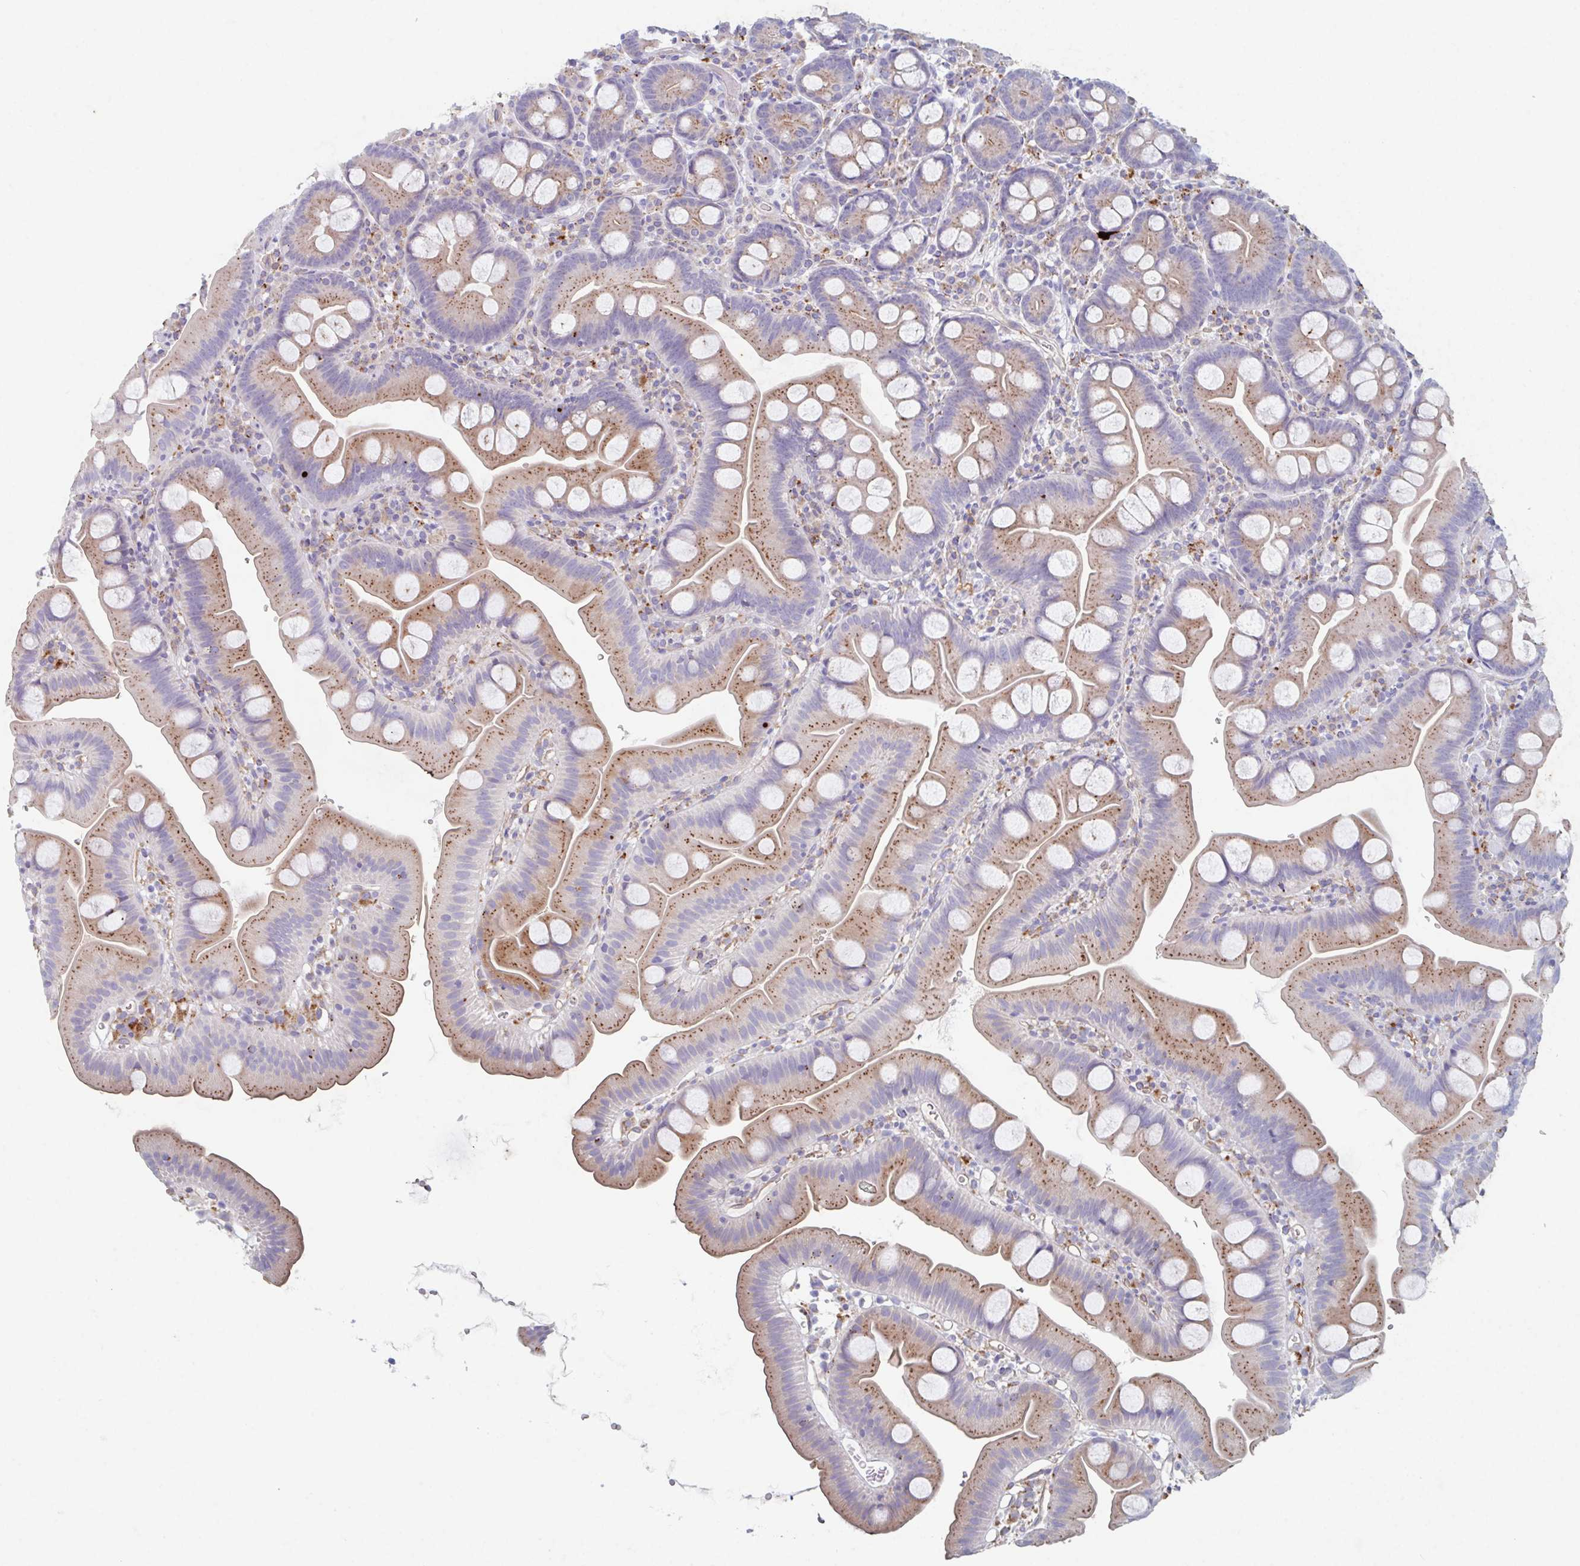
{"staining": {"intensity": "moderate", "quantity": ">75%", "location": "cytoplasmic/membranous"}, "tissue": "small intestine", "cell_type": "Glandular cells", "image_type": "normal", "snomed": [{"axis": "morphology", "description": "Normal tissue, NOS"}, {"axis": "topography", "description": "Small intestine"}], "caption": "A brown stain labels moderate cytoplasmic/membranous expression of a protein in glandular cells of normal human small intestine. (DAB (3,3'-diaminobenzidine) IHC with brightfield microscopy, high magnification).", "gene": "MANBA", "patient": {"sex": "female", "age": 68}}